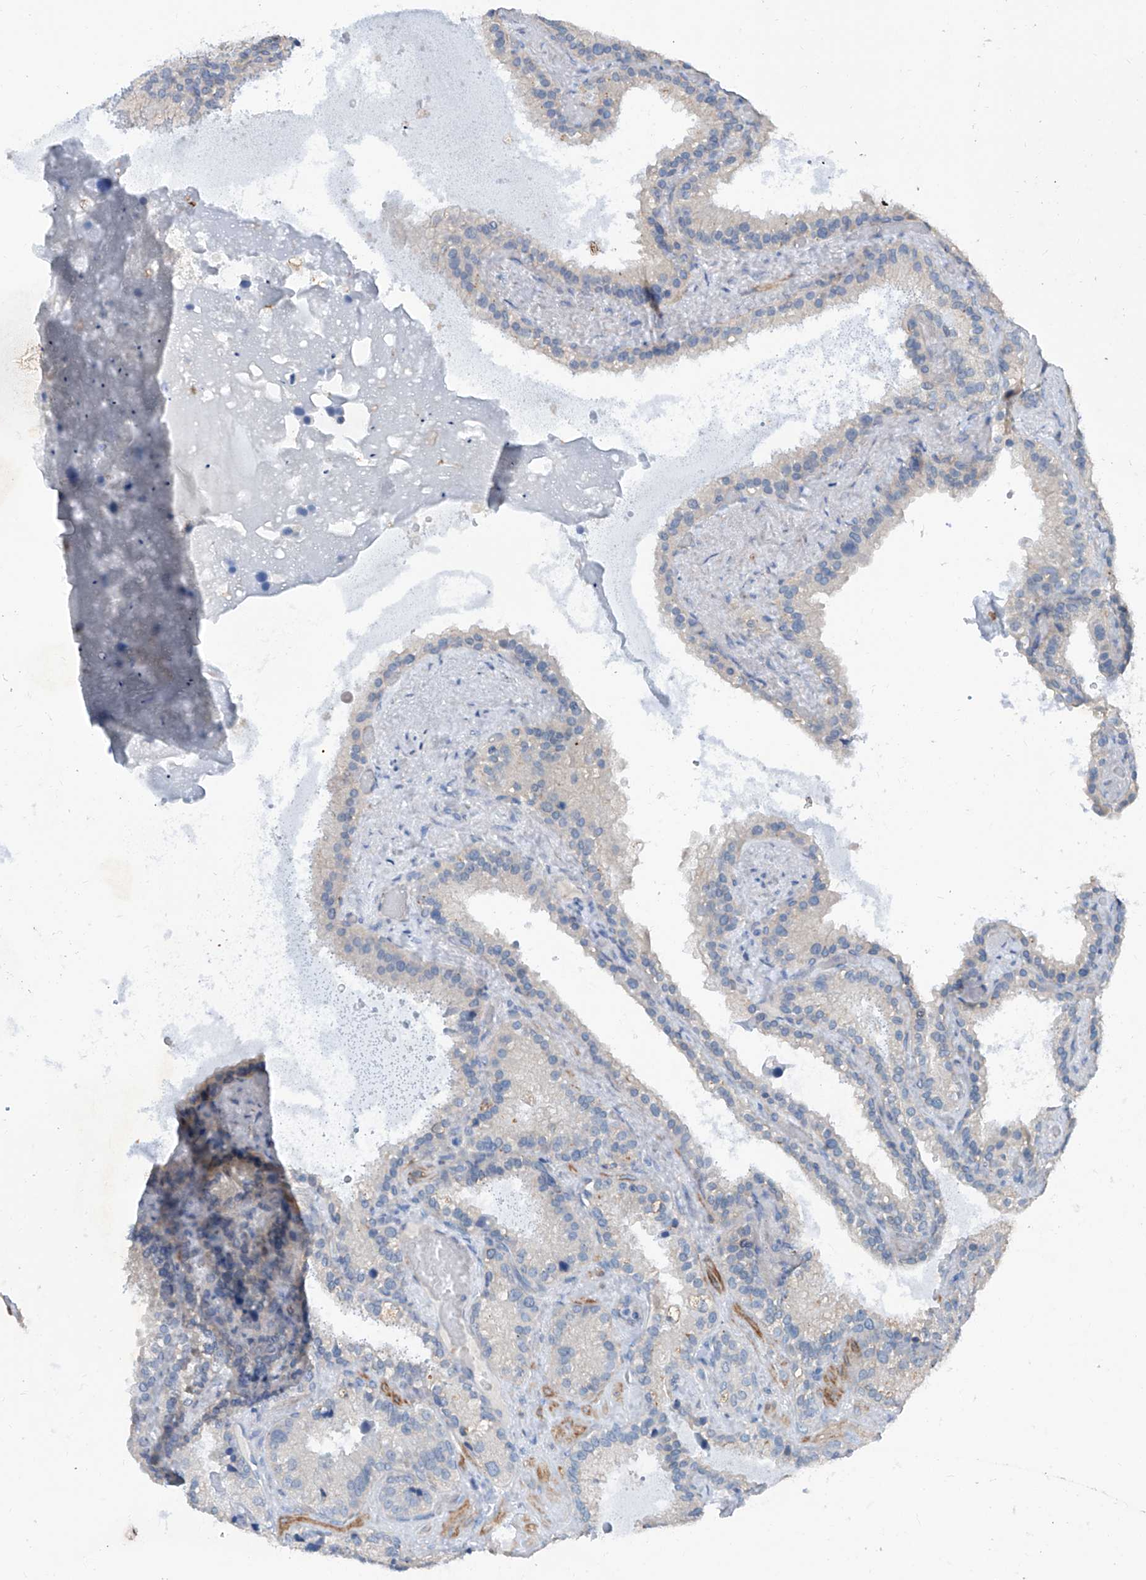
{"staining": {"intensity": "negative", "quantity": "none", "location": "none"}, "tissue": "seminal vesicle", "cell_type": "Glandular cells", "image_type": "normal", "snomed": [{"axis": "morphology", "description": "Normal tissue, NOS"}, {"axis": "topography", "description": "Prostate"}, {"axis": "topography", "description": "Seminal veicle"}], "caption": "High power microscopy histopathology image of an immunohistochemistry (IHC) image of unremarkable seminal vesicle, revealing no significant expression in glandular cells.", "gene": "ANKRD34A", "patient": {"sex": "male", "age": 68}}